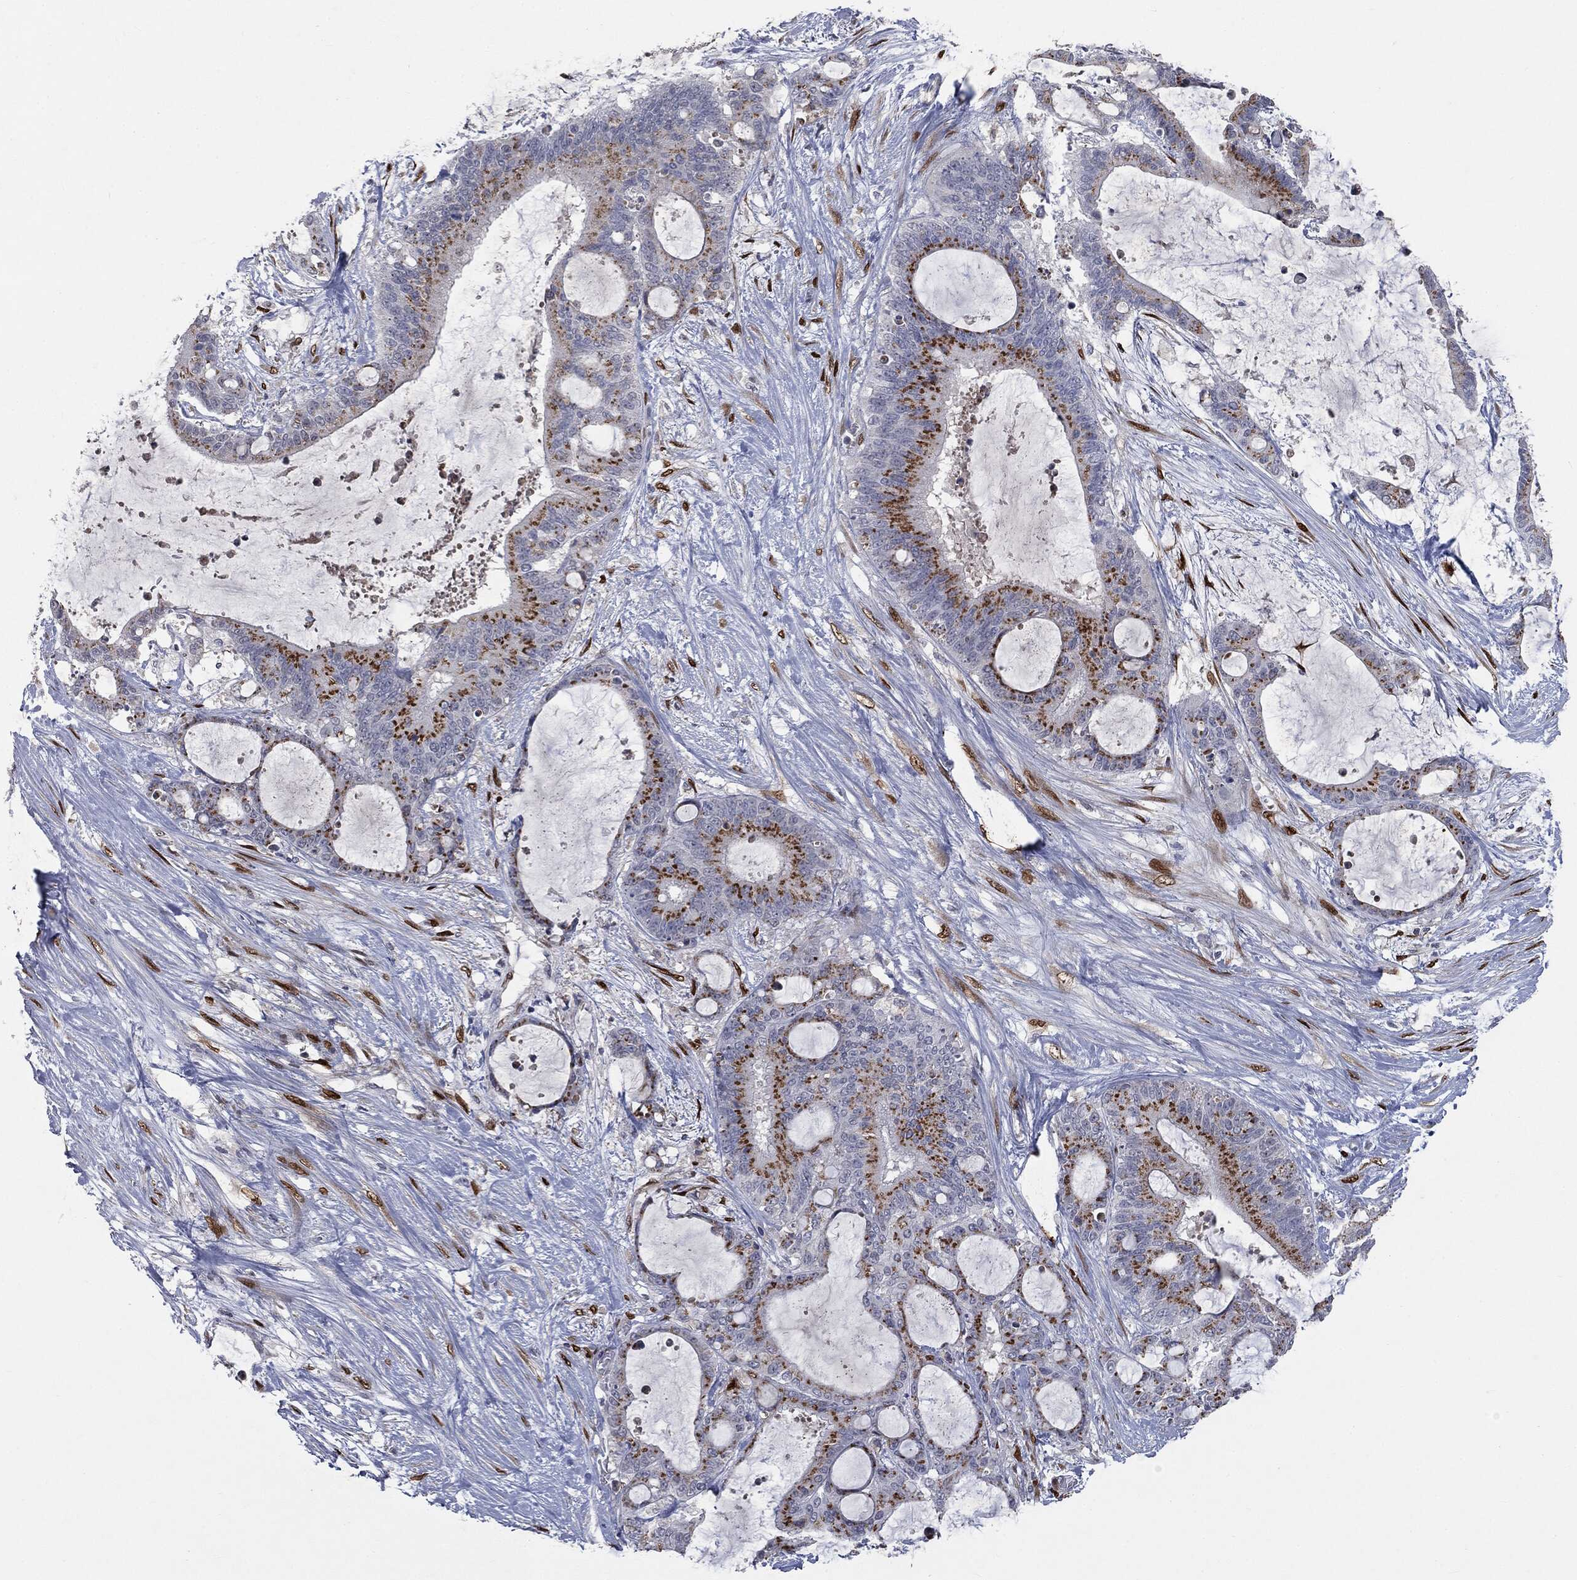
{"staining": {"intensity": "strong", "quantity": "25%-75%", "location": "cytoplasmic/membranous"}, "tissue": "liver cancer", "cell_type": "Tumor cells", "image_type": "cancer", "snomed": [{"axis": "morphology", "description": "Normal tissue, NOS"}, {"axis": "morphology", "description": "Cholangiocarcinoma"}, {"axis": "topography", "description": "Liver"}, {"axis": "topography", "description": "Peripheral nerve tissue"}], "caption": "An immunohistochemistry (IHC) photomicrograph of tumor tissue is shown. Protein staining in brown shows strong cytoplasmic/membranous positivity in cholangiocarcinoma (liver) within tumor cells.", "gene": "CASD1", "patient": {"sex": "female", "age": 73}}